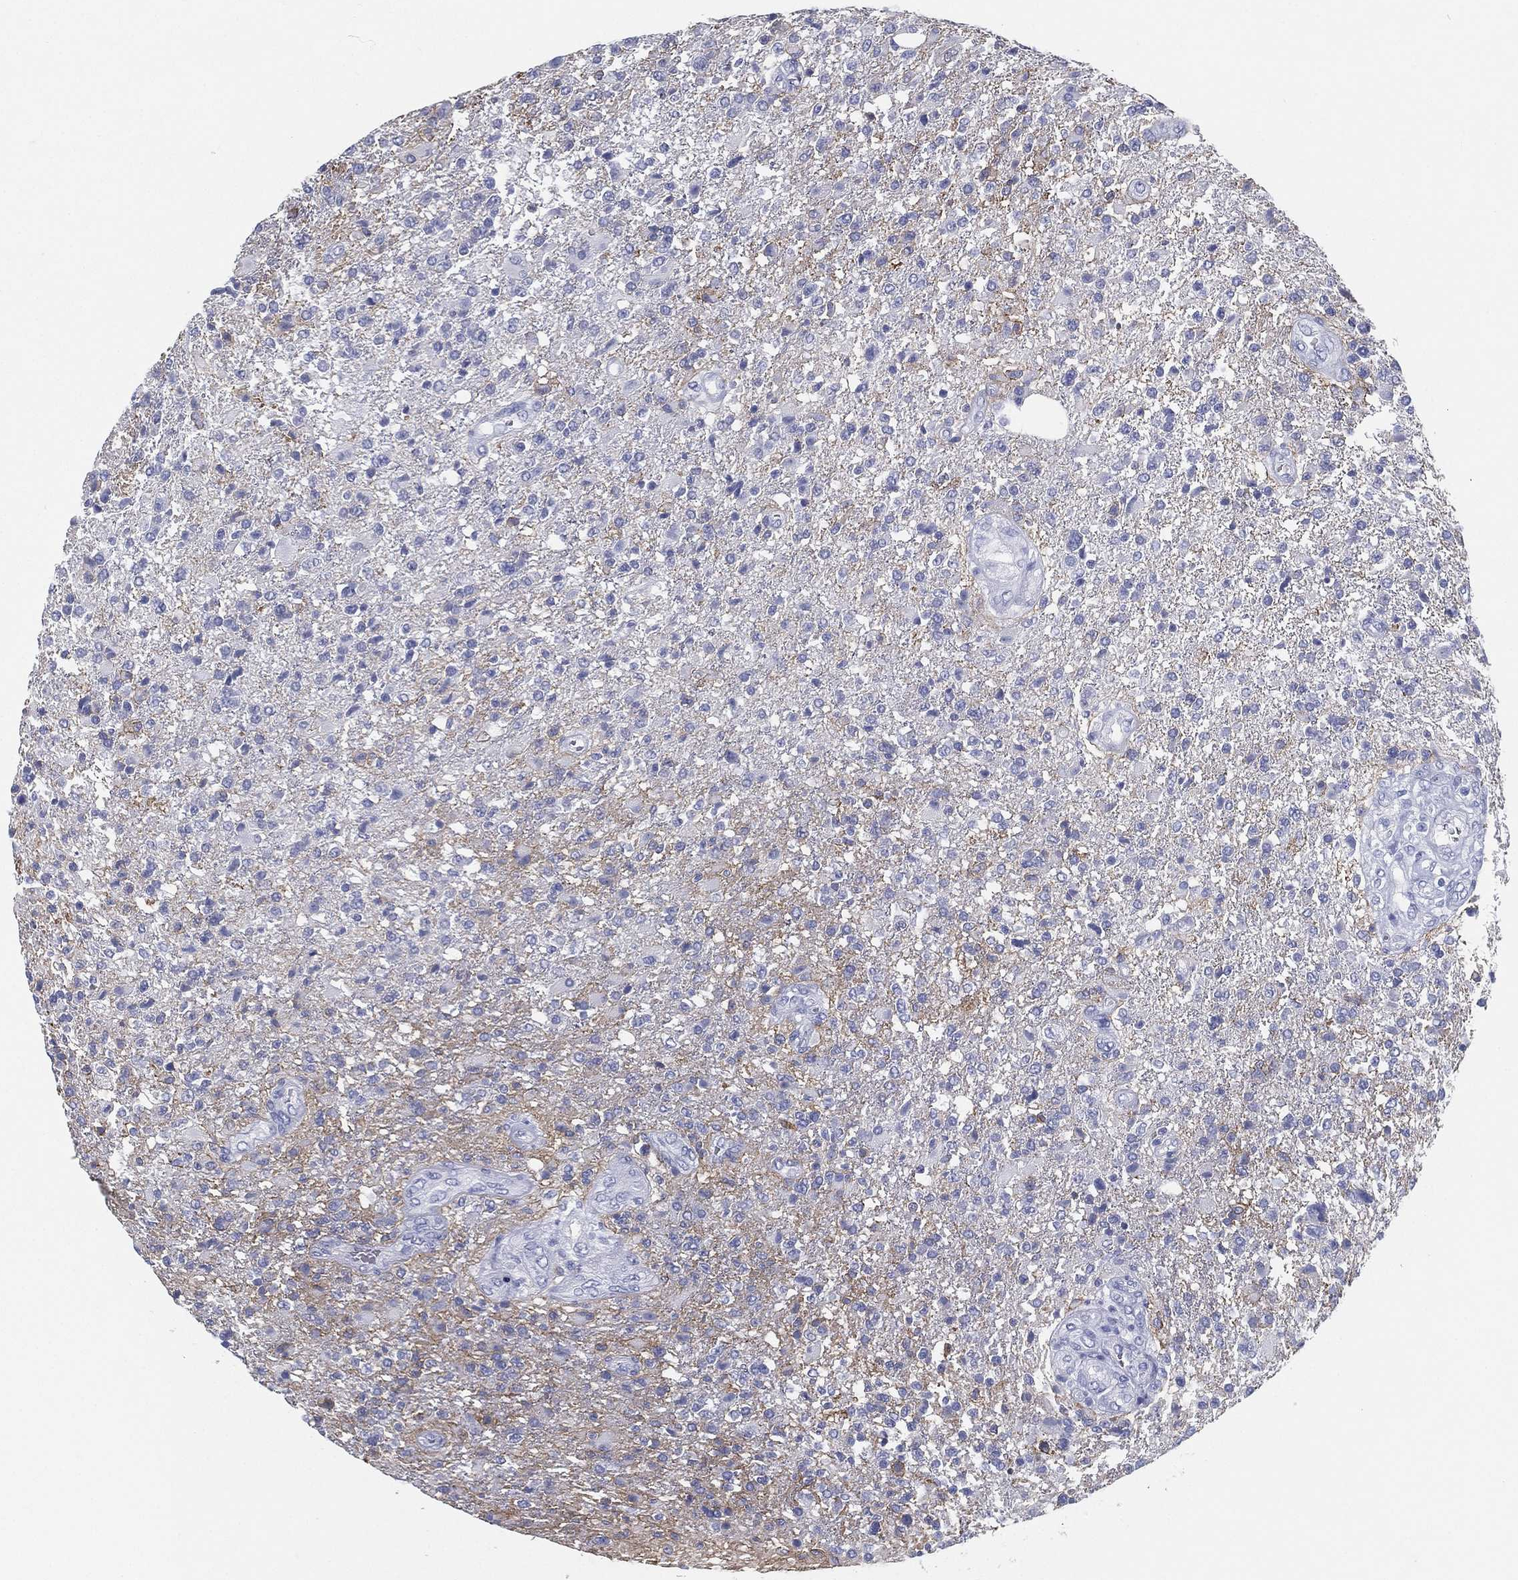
{"staining": {"intensity": "negative", "quantity": "none", "location": "none"}, "tissue": "glioma", "cell_type": "Tumor cells", "image_type": "cancer", "snomed": [{"axis": "morphology", "description": "Glioma, malignant, High grade"}, {"axis": "topography", "description": "Brain"}], "caption": "This is an IHC photomicrograph of glioma. There is no staining in tumor cells.", "gene": "TMEM252", "patient": {"sex": "male", "age": 56}}